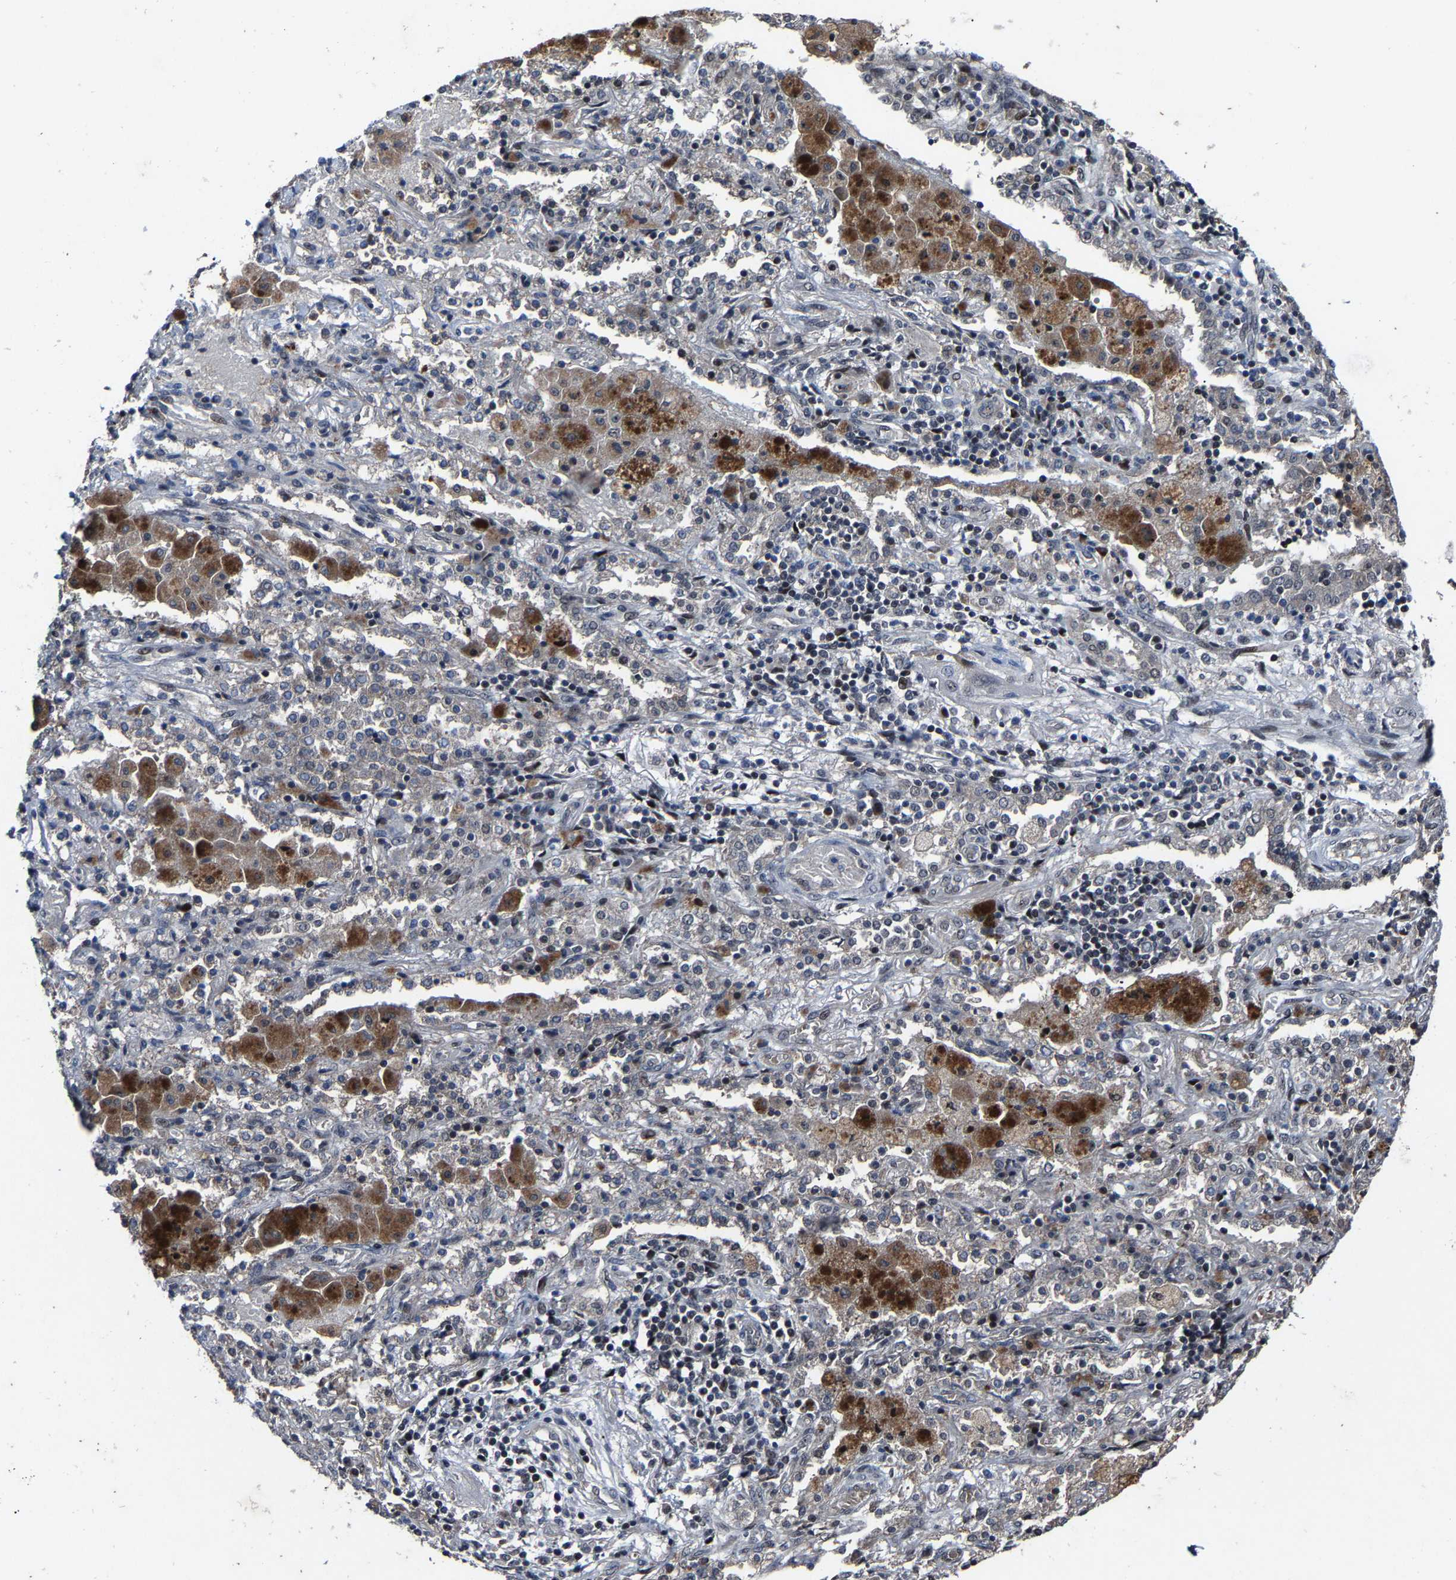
{"staining": {"intensity": "negative", "quantity": "none", "location": "none"}, "tissue": "lung cancer", "cell_type": "Tumor cells", "image_type": "cancer", "snomed": [{"axis": "morphology", "description": "Squamous cell carcinoma, NOS"}, {"axis": "topography", "description": "Lung"}], "caption": "DAB immunohistochemical staining of lung squamous cell carcinoma demonstrates no significant positivity in tumor cells.", "gene": "LSM8", "patient": {"sex": "female", "age": 47}}